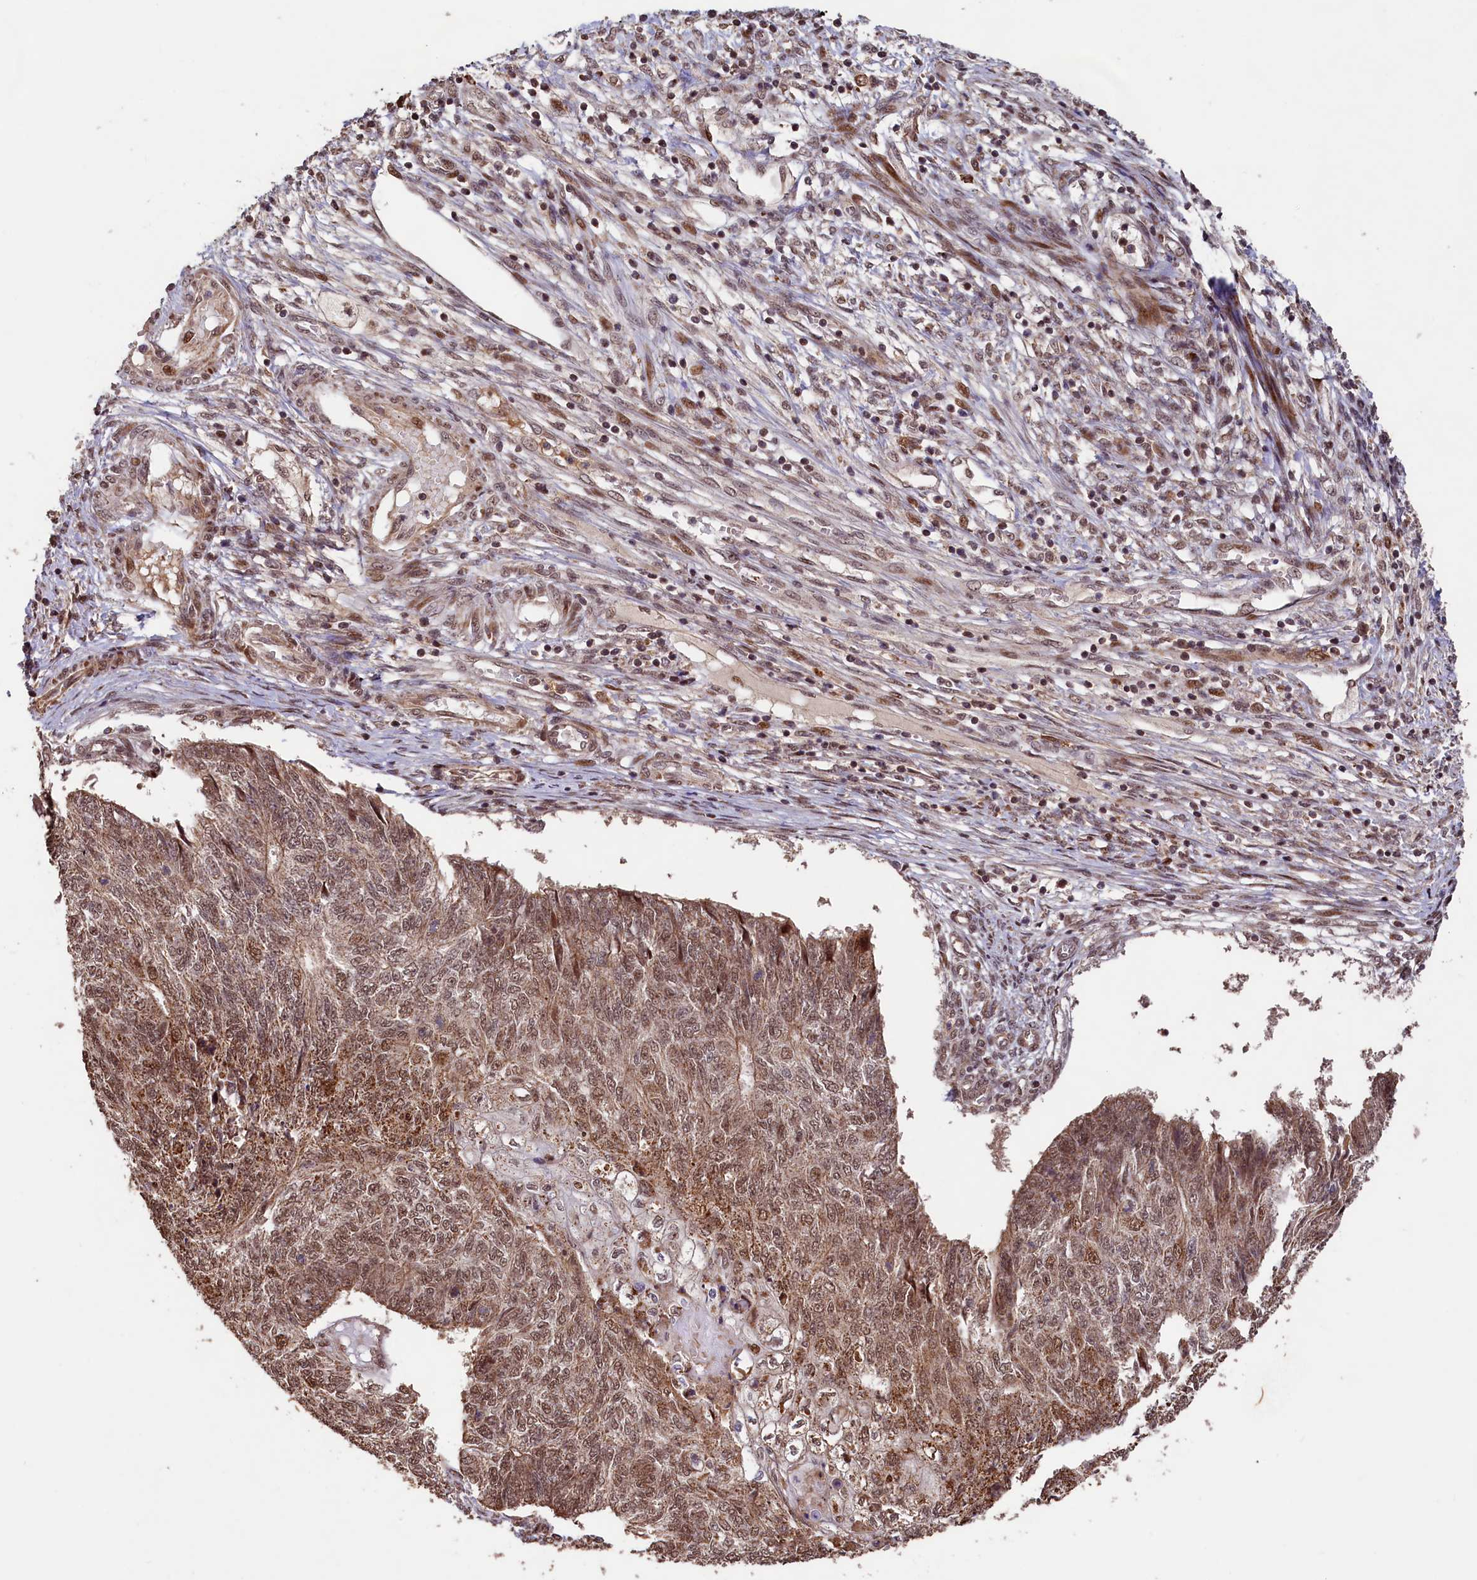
{"staining": {"intensity": "moderate", "quantity": ">75%", "location": "cytoplasmic/membranous,nuclear"}, "tissue": "endometrial cancer", "cell_type": "Tumor cells", "image_type": "cancer", "snomed": [{"axis": "morphology", "description": "Adenocarcinoma, NOS"}, {"axis": "topography", "description": "Endometrium"}], "caption": "Immunohistochemical staining of human endometrial cancer (adenocarcinoma) shows medium levels of moderate cytoplasmic/membranous and nuclear protein expression in approximately >75% of tumor cells. The staining was performed using DAB, with brown indicating positive protein expression. Nuclei are stained blue with hematoxylin.", "gene": "SHPRH", "patient": {"sex": "female", "age": 32}}